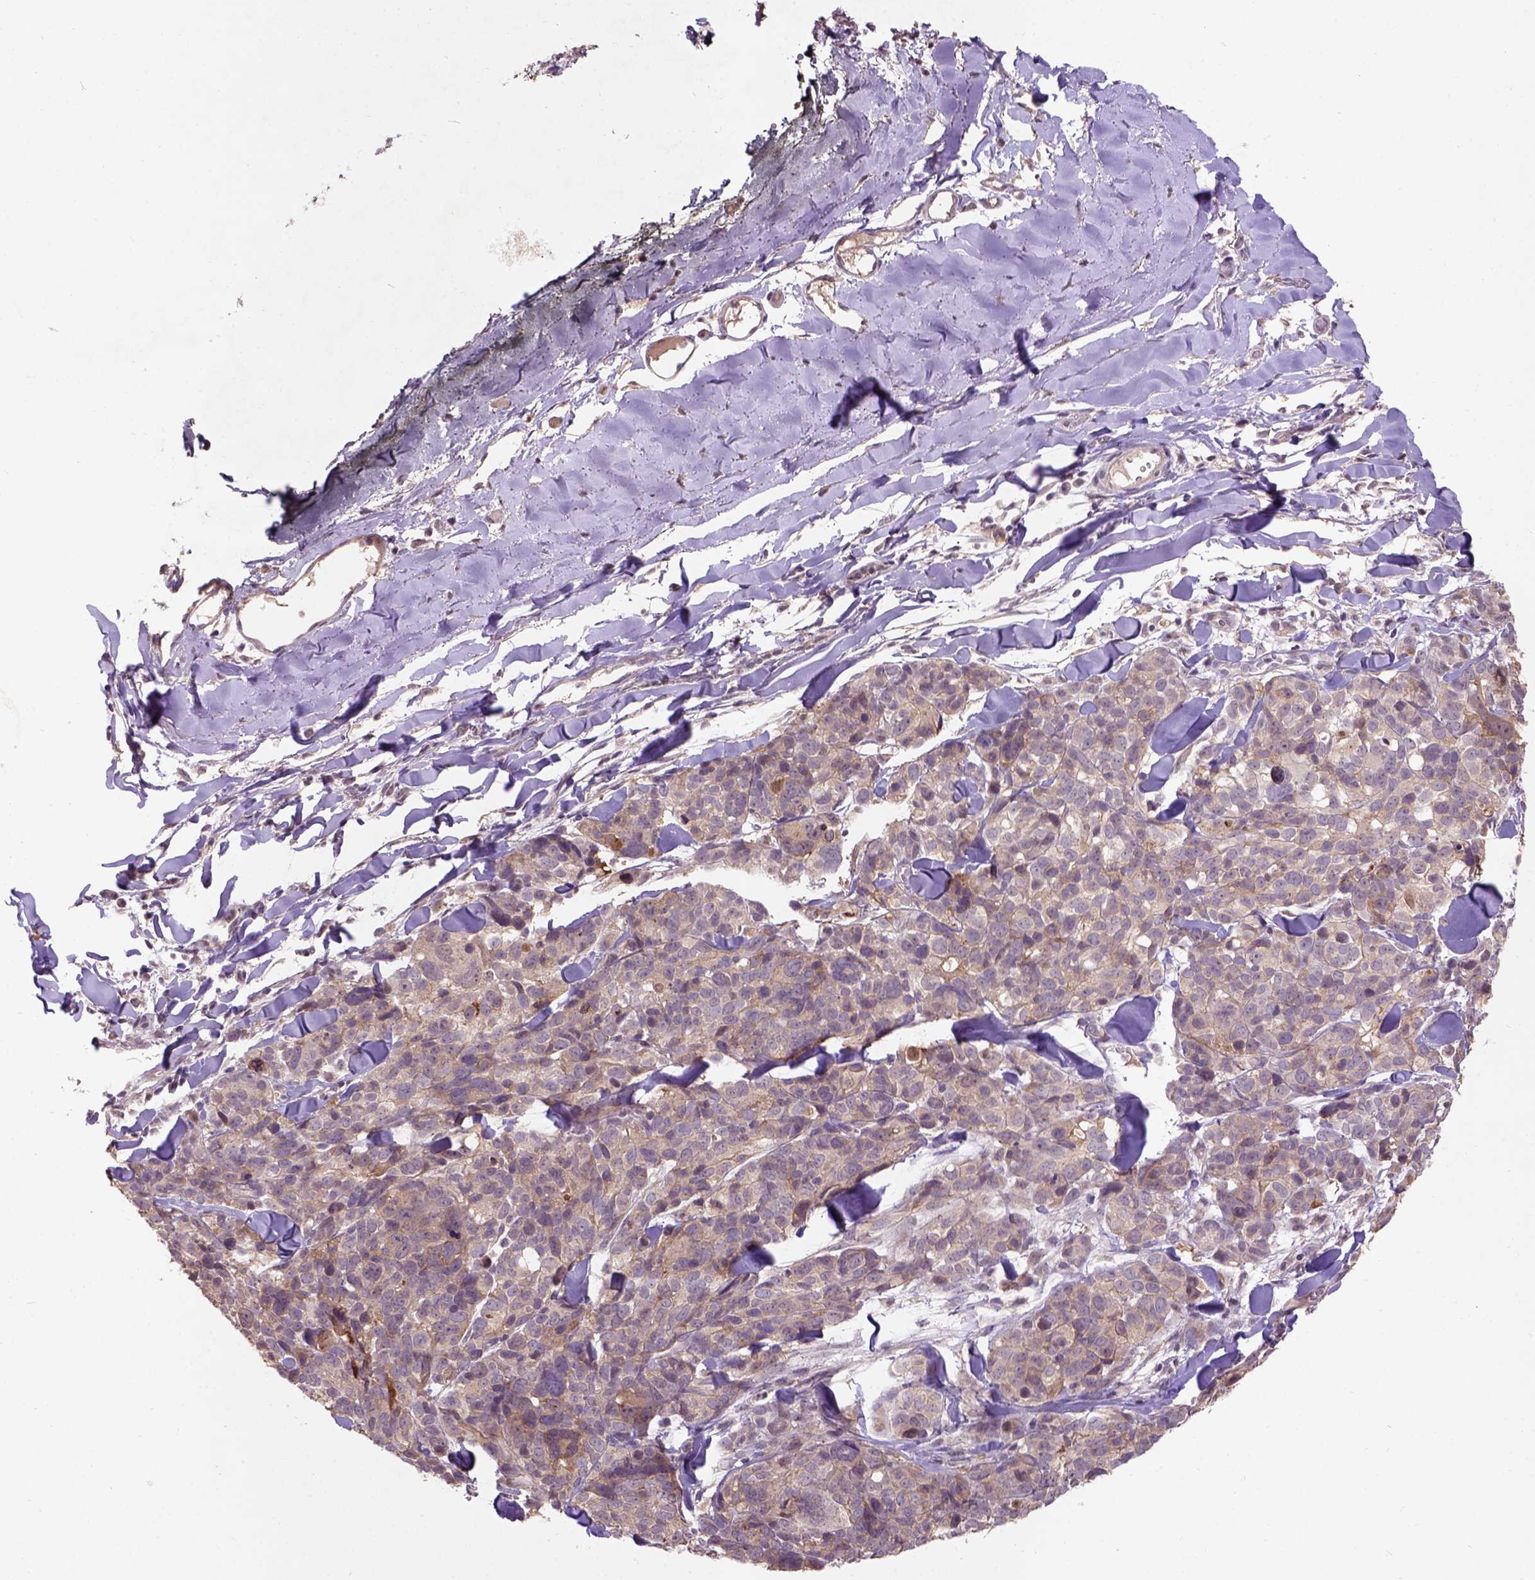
{"staining": {"intensity": "weak", "quantity": ">75%", "location": "cytoplasmic/membranous"}, "tissue": "melanoma", "cell_type": "Tumor cells", "image_type": "cancer", "snomed": [{"axis": "morphology", "description": "Malignant melanoma, NOS"}, {"axis": "topography", "description": "Skin"}], "caption": "Melanoma was stained to show a protein in brown. There is low levels of weak cytoplasmic/membranous positivity in approximately >75% of tumor cells.", "gene": "KBTBD8", "patient": {"sex": "male", "age": 51}}